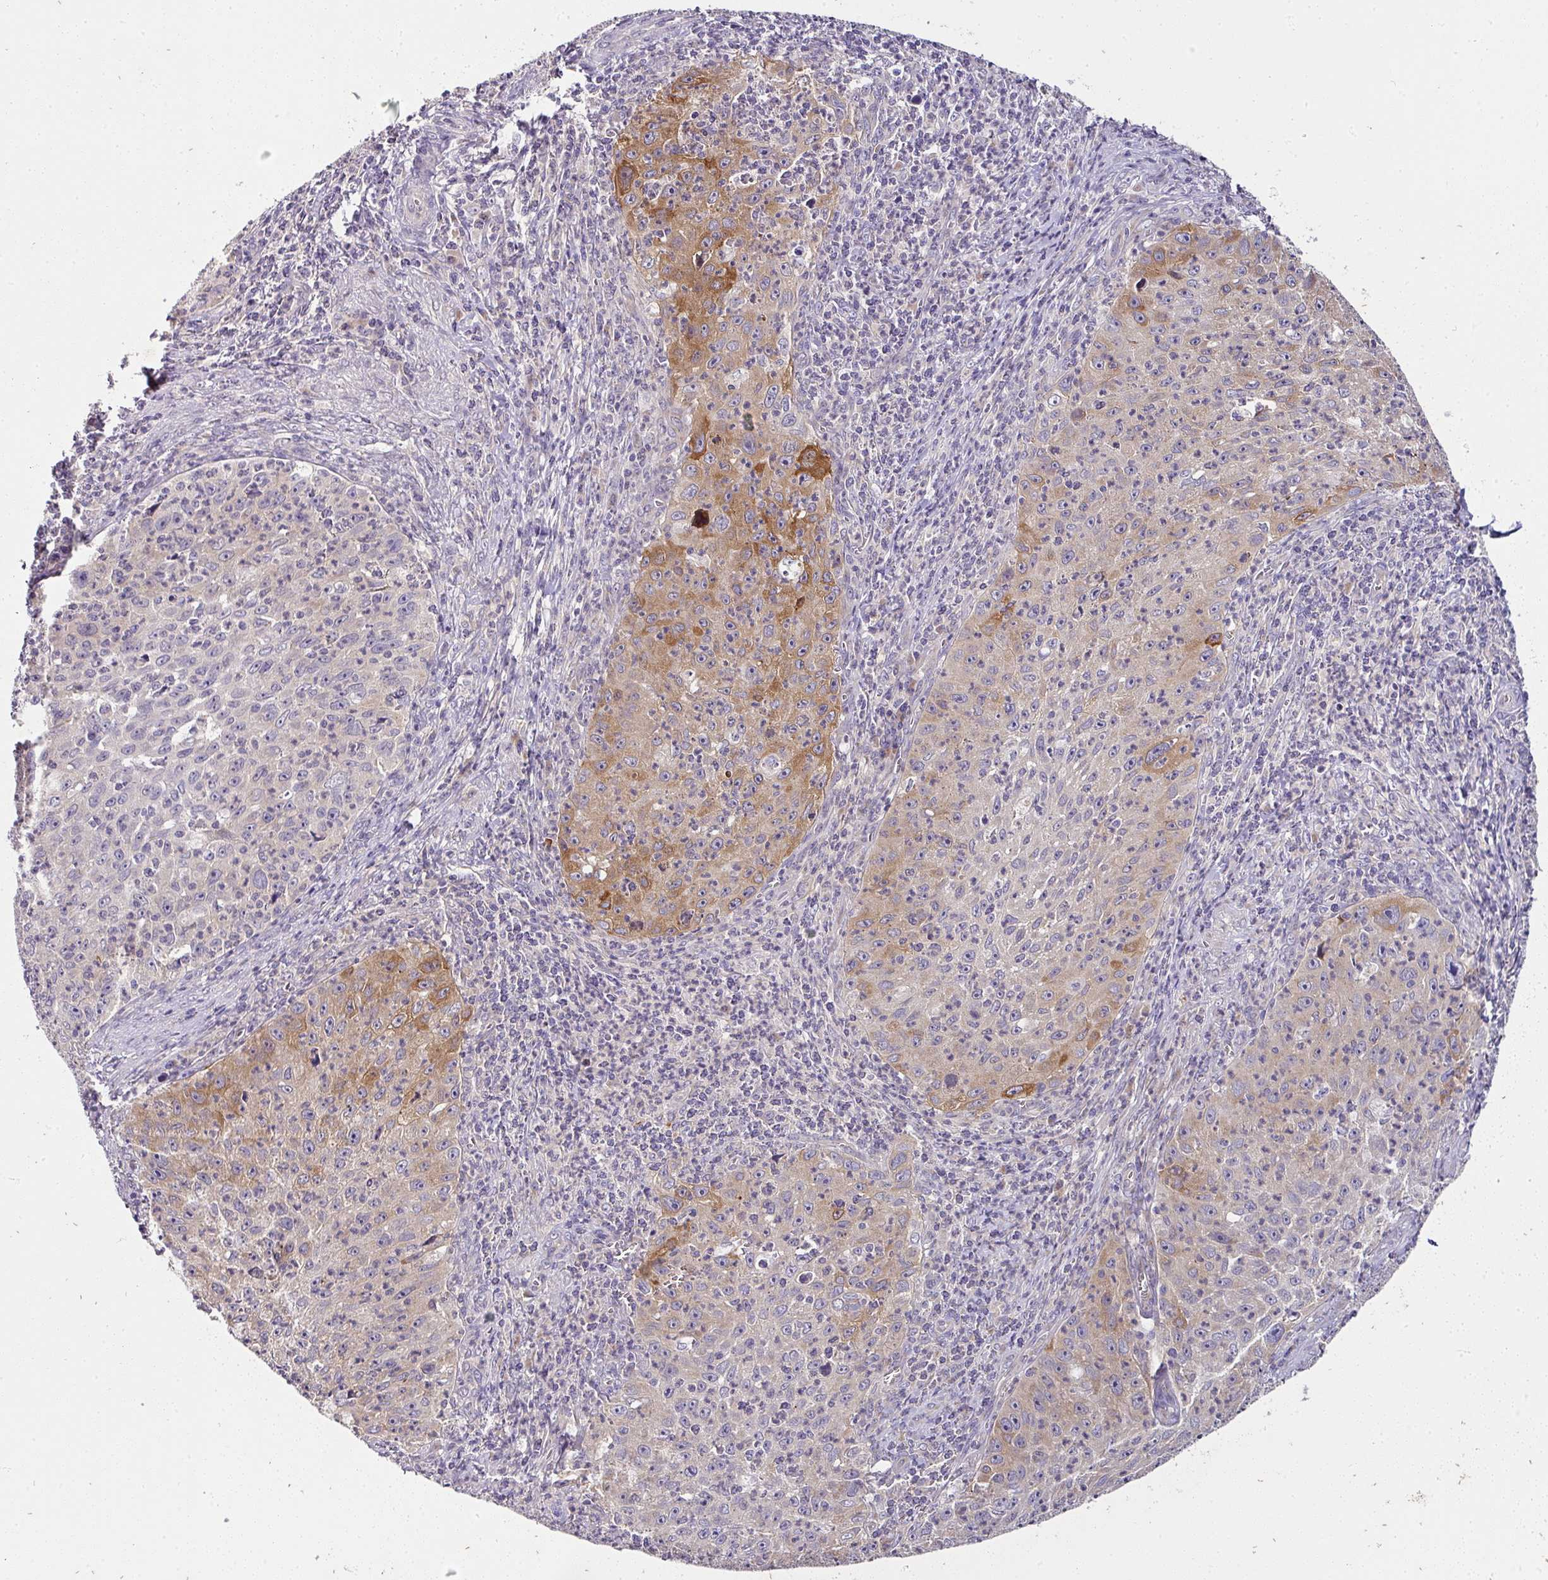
{"staining": {"intensity": "moderate", "quantity": "<25%", "location": "cytoplasmic/membranous"}, "tissue": "cervical cancer", "cell_type": "Tumor cells", "image_type": "cancer", "snomed": [{"axis": "morphology", "description": "Squamous cell carcinoma, NOS"}, {"axis": "topography", "description": "Cervix"}], "caption": "Cervical cancer stained for a protein (brown) demonstrates moderate cytoplasmic/membranous positive expression in about <25% of tumor cells.", "gene": "SKIC2", "patient": {"sex": "female", "age": 30}}